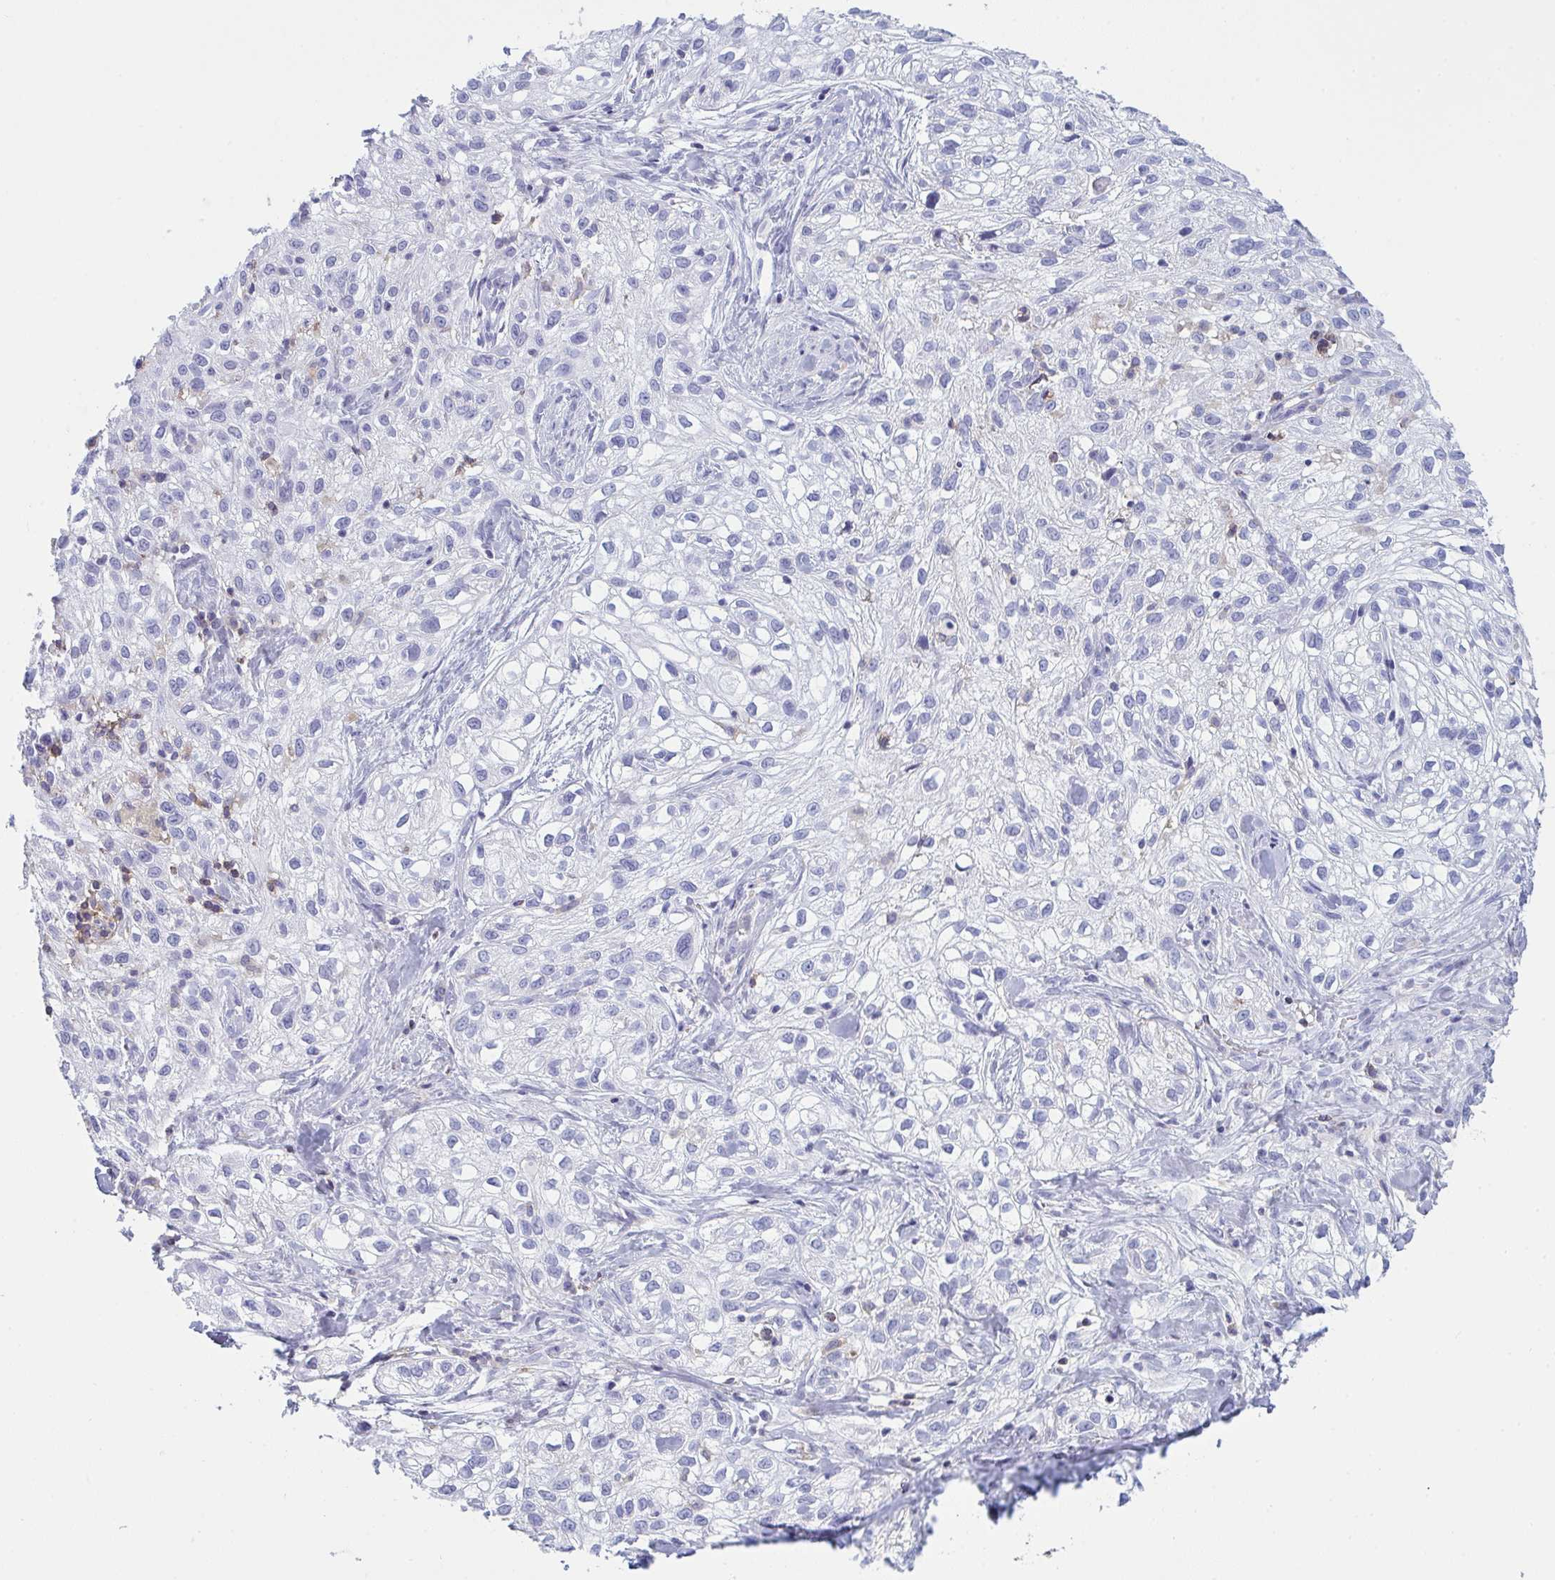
{"staining": {"intensity": "negative", "quantity": "none", "location": "none"}, "tissue": "skin cancer", "cell_type": "Tumor cells", "image_type": "cancer", "snomed": [{"axis": "morphology", "description": "Squamous cell carcinoma, NOS"}, {"axis": "topography", "description": "Skin"}], "caption": "This is a image of immunohistochemistry (IHC) staining of skin cancer, which shows no expression in tumor cells.", "gene": "MYO1F", "patient": {"sex": "male", "age": 82}}